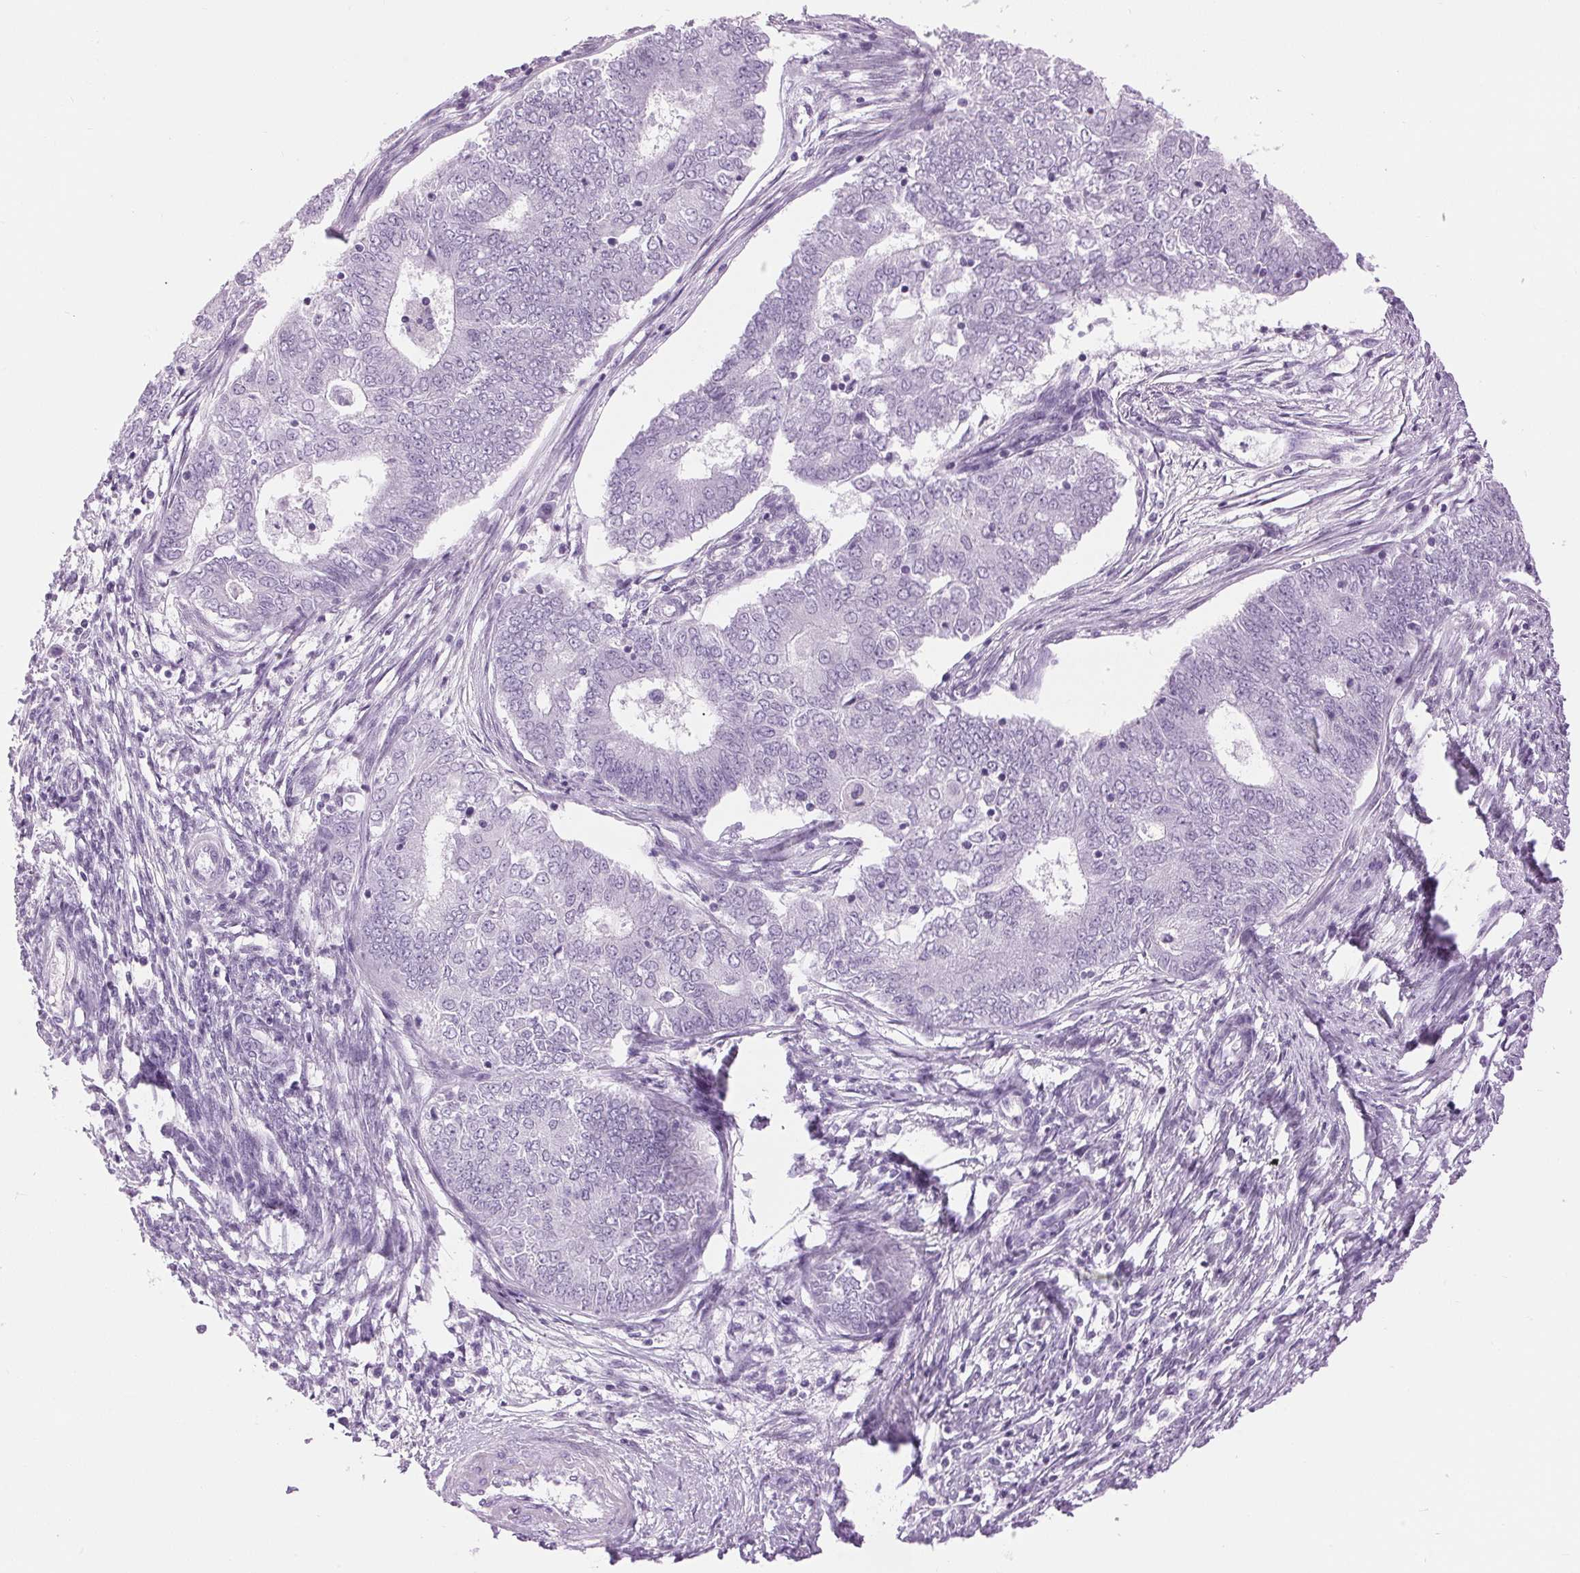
{"staining": {"intensity": "negative", "quantity": "none", "location": "none"}, "tissue": "endometrial cancer", "cell_type": "Tumor cells", "image_type": "cancer", "snomed": [{"axis": "morphology", "description": "Adenocarcinoma, NOS"}, {"axis": "topography", "description": "Endometrium"}], "caption": "High power microscopy photomicrograph of an immunohistochemistry (IHC) photomicrograph of endometrial adenocarcinoma, revealing no significant positivity in tumor cells.", "gene": "SP7", "patient": {"sex": "female", "age": 62}}